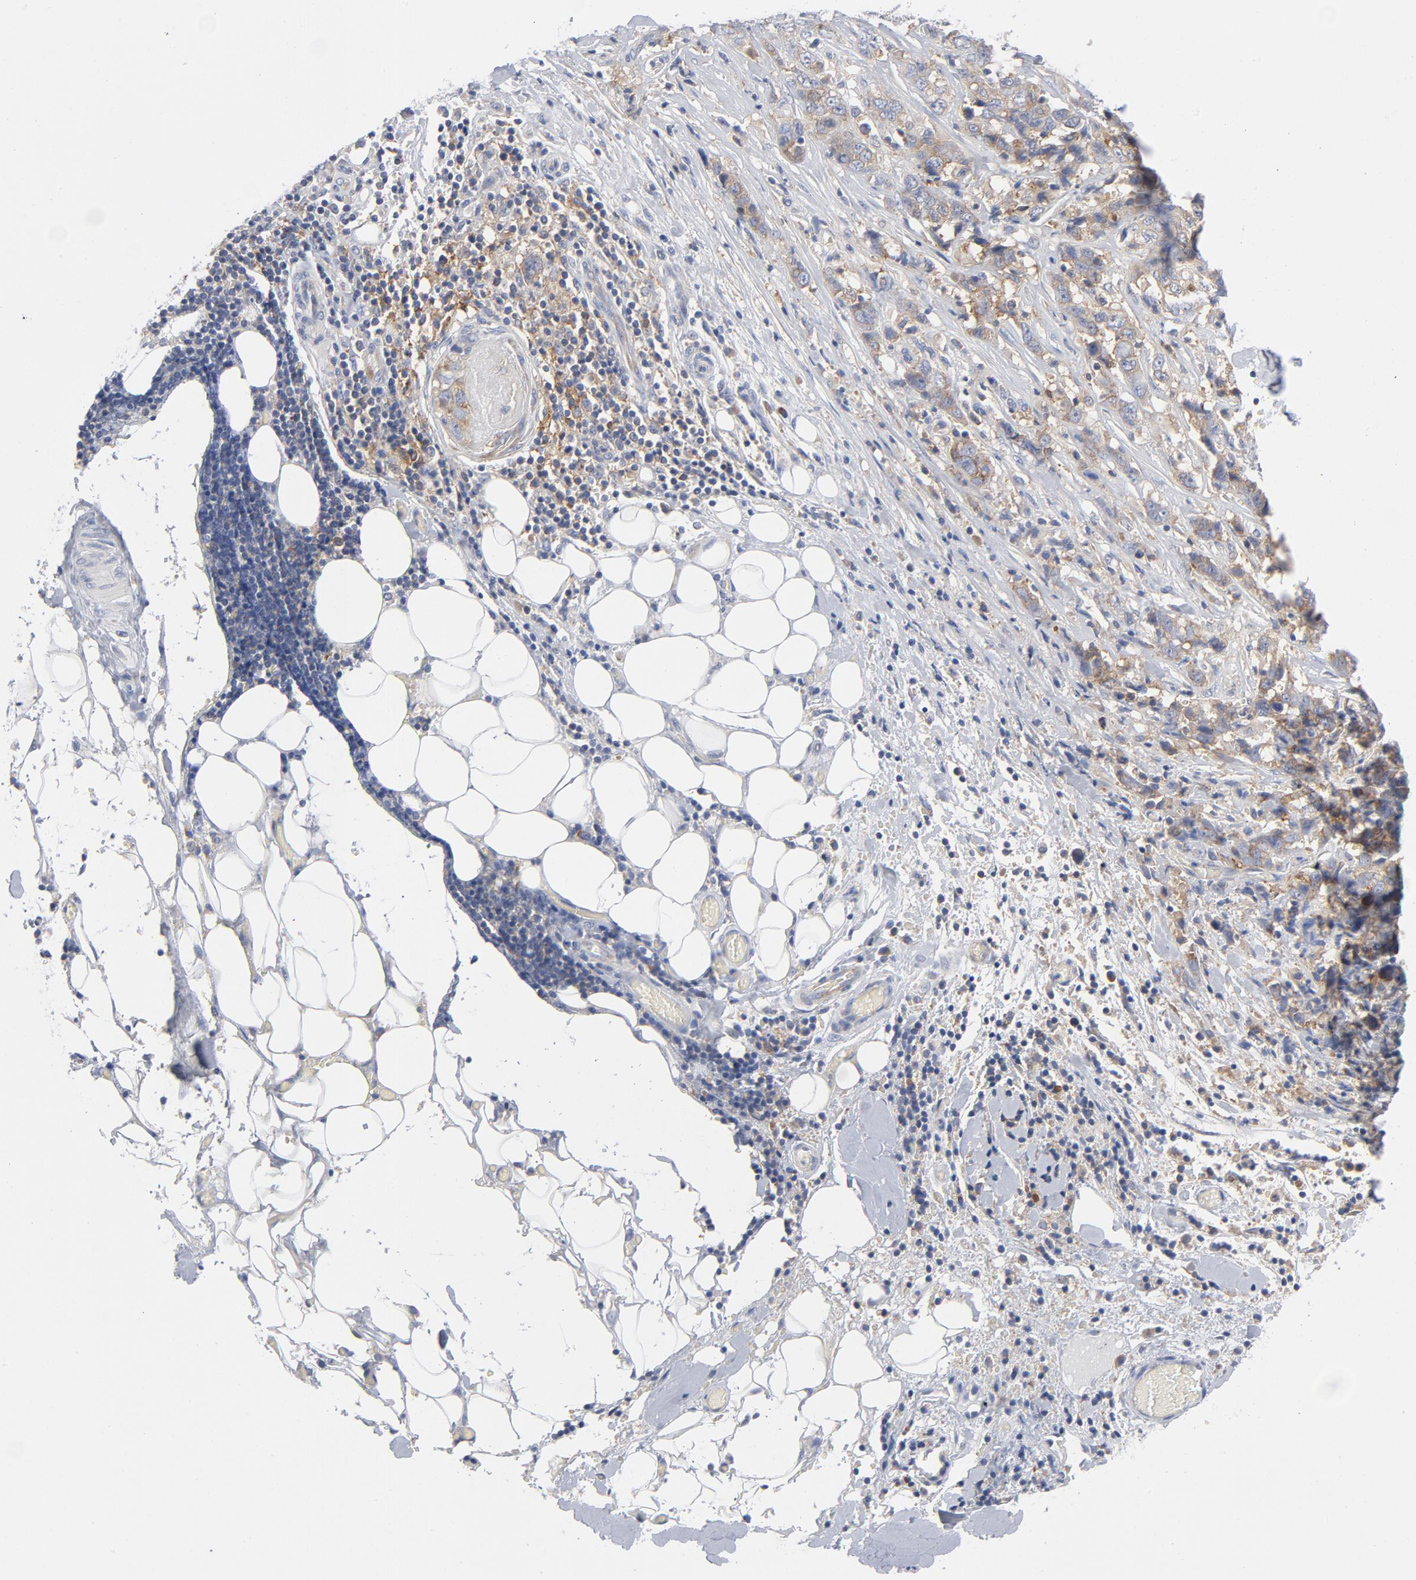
{"staining": {"intensity": "moderate", "quantity": "<25%", "location": "cytoplasmic/membranous"}, "tissue": "stomach cancer", "cell_type": "Tumor cells", "image_type": "cancer", "snomed": [{"axis": "morphology", "description": "Adenocarcinoma, NOS"}, {"axis": "topography", "description": "Stomach"}], "caption": "Stomach cancer stained for a protein (brown) demonstrates moderate cytoplasmic/membranous positive expression in approximately <25% of tumor cells.", "gene": "CD86", "patient": {"sex": "male", "age": 48}}